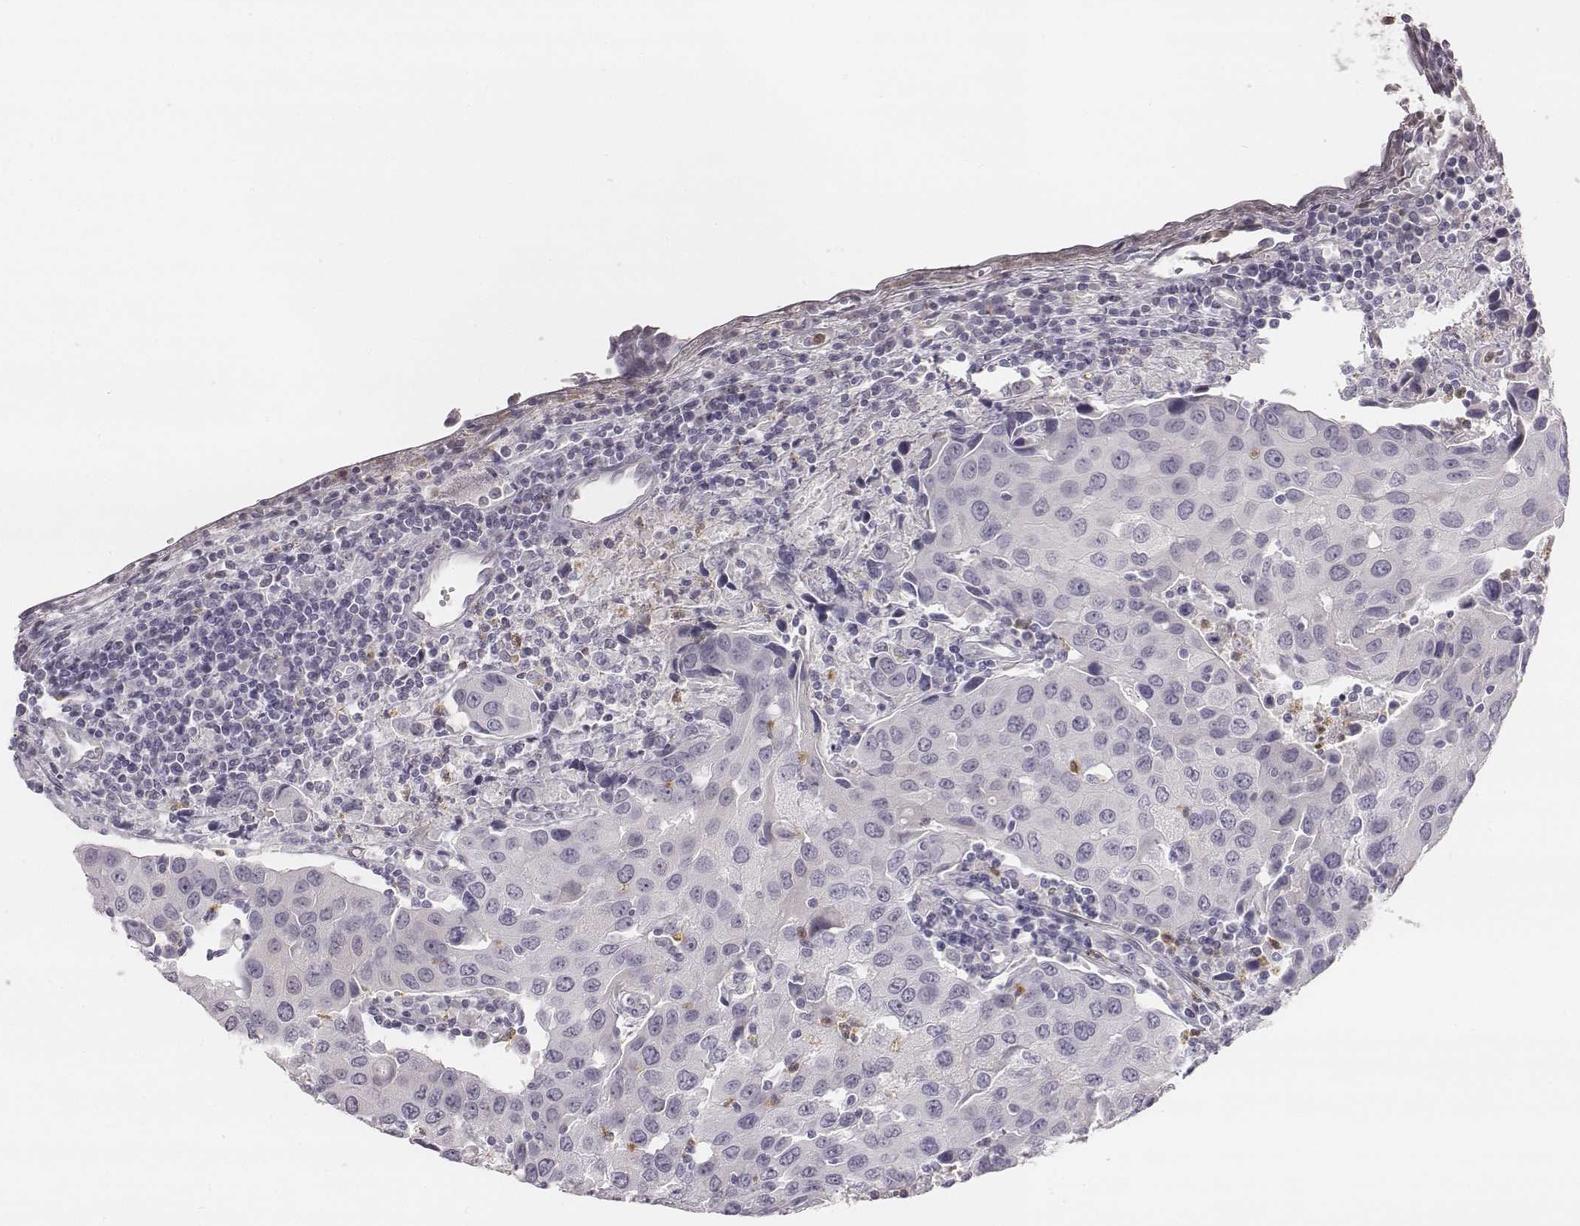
{"staining": {"intensity": "negative", "quantity": "none", "location": "none"}, "tissue": "urothelial cancer", "cell_type": "Tumor cells", "image_type": "cancer", "snomed": [{"axis": "morphology", "description": "Urothelial carcinoma, High grade"}, {"axis": "topography", "description": "Urinary bladder"}], "caption": "Tumor cells show no significant staining in high-grade urothelial carcinoma. (DAB IHC with hematoxylin counter stain).", "gene": "KCNJ12", "patient": {"sex": "female", "age": 85}}